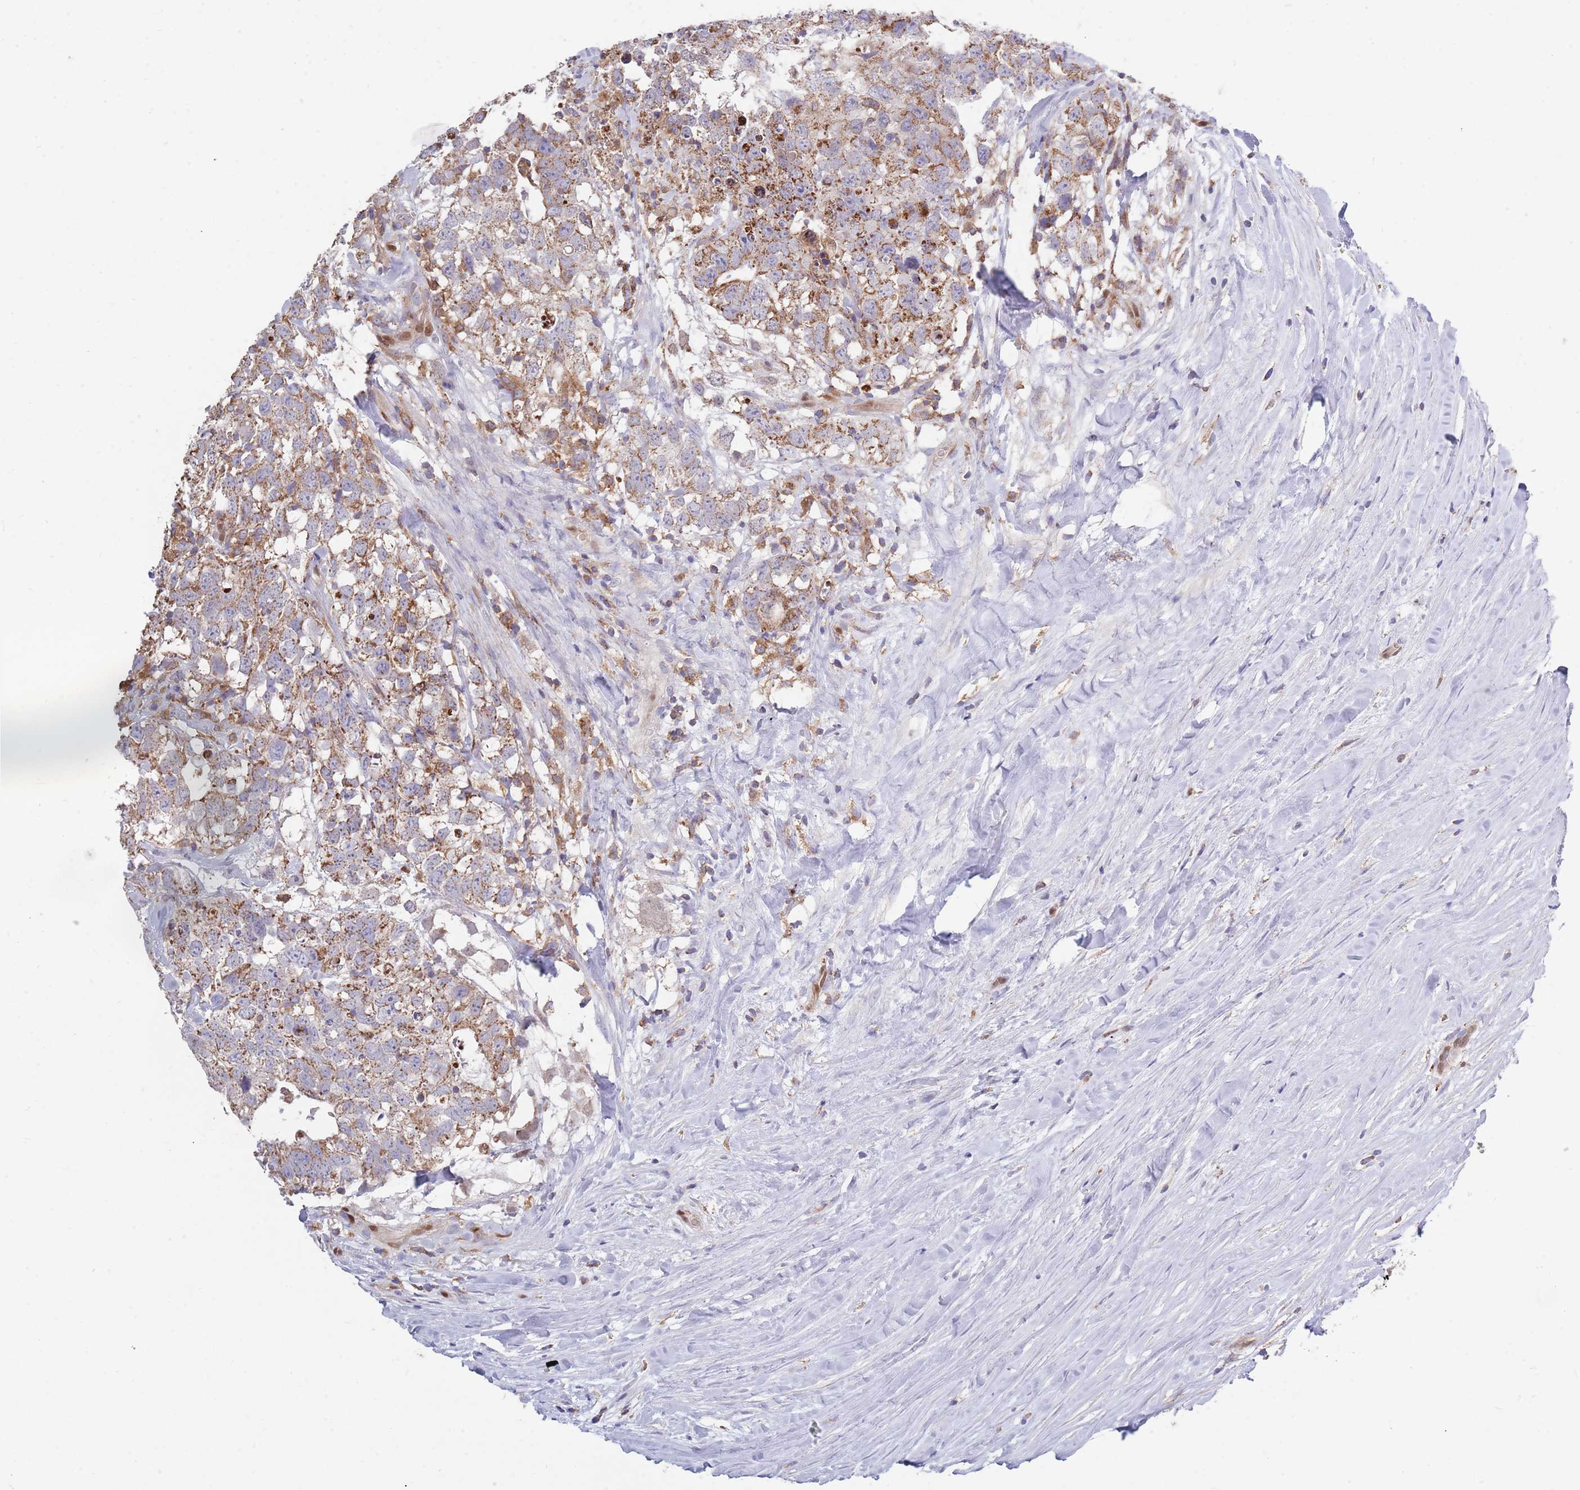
{"staining": {"intensity": "moderate", "quantity": "25%-75%", "location": "cytoplasmic/membranous"}, "tissue": "testis cancer", "cell_type": "Tumor cells", "image_type": "cancer", "snomed": [{"axis": "morphology", "description": "Seminoma, NOS"}, {"axis": "morphology", "description": "Carcinoma, Embryonal, NOS"}, {"axis": "topography", "description": "Testis"}], "caption": "A photomicrograph of embryonal carcinoma (testis) stained for a protein displays moderate cytoplasmic/membranous brown staining in tumor cells.", "gene": "DDT", "patient": {"sex": "male", "age": 29}}